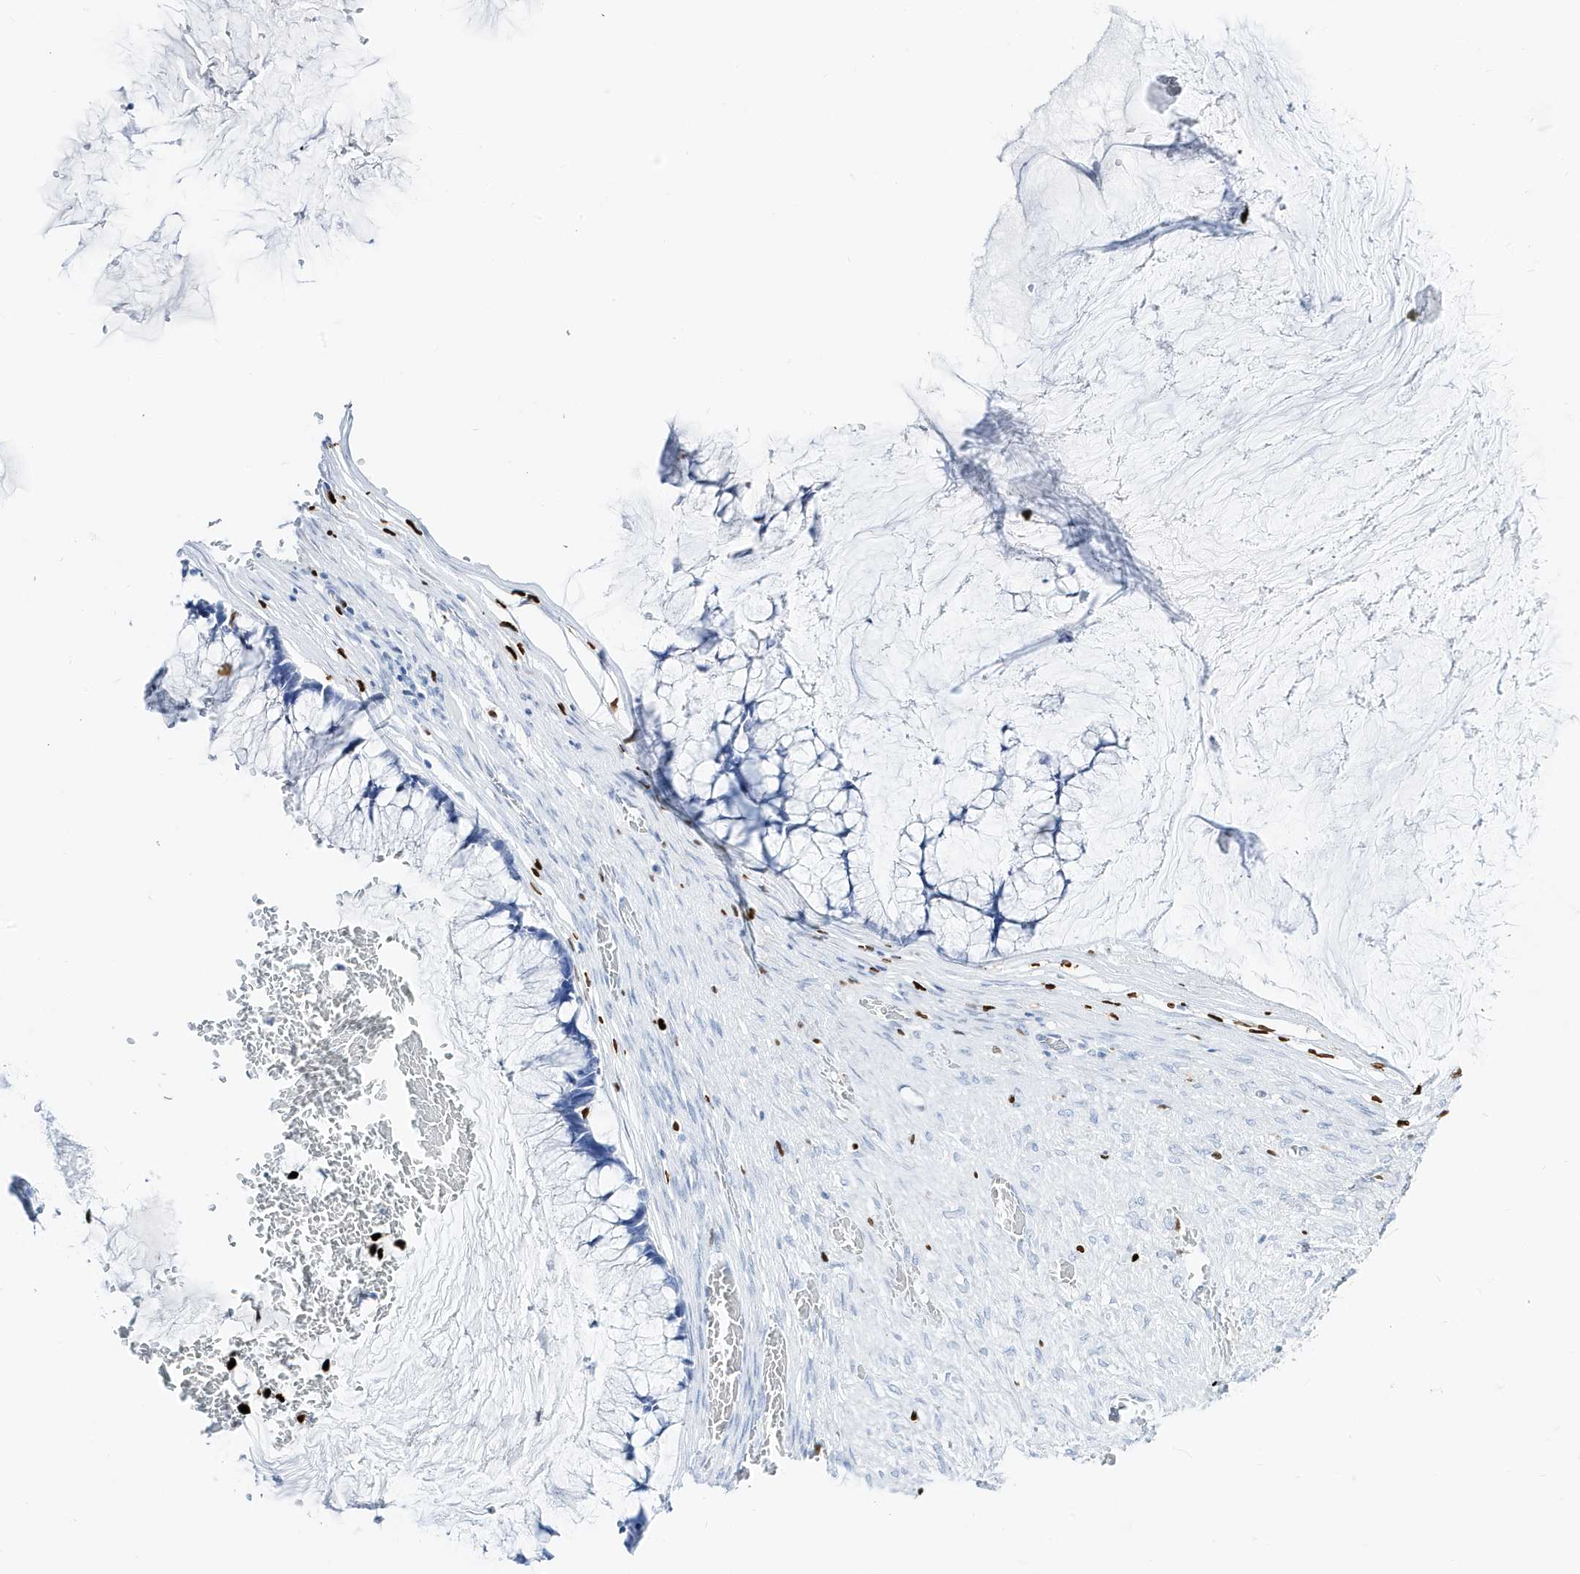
{"staining": {"intensity": "negative", "quantity": "none", "location": "none"}, "tissue": "ovarian cancer", "cell_type": "Tumor cells", "image_type": "cancer", "snomed": [{"axis": "morphology", "description": "Cystadenocarcinoma, mucinous, NOS"}, {"axis": "topography", "description": "Ovary"}], "caption": "Immunohistochemistry image of ovarian cancer (mucinous cystadenocarcinoma) stained for a protein (brown), which reveals no expression in tumor cells.", "gene": "MNDA", "patient": {"sex": "female", "age": 42}}